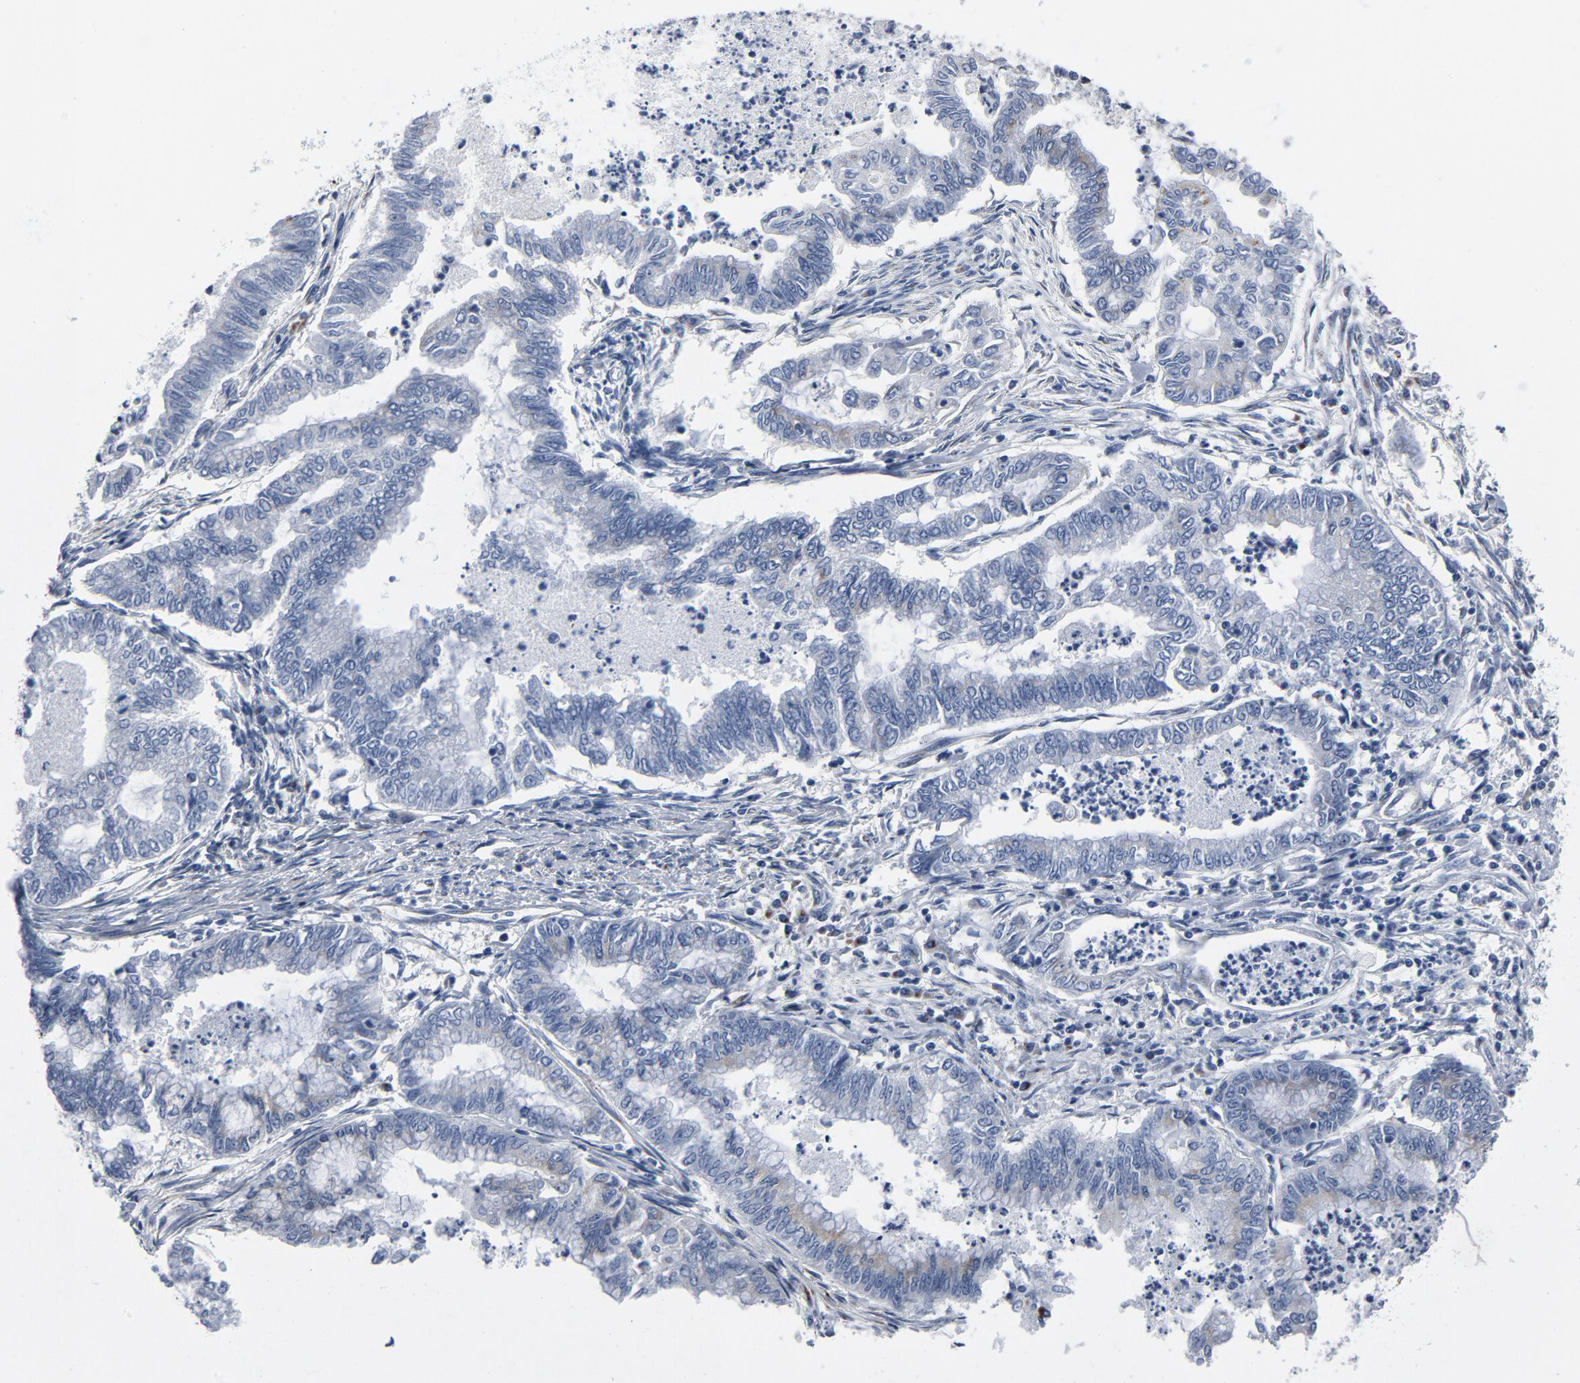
{"staining": {"intensity": "weak", "quantity": "<25%", "location": "cytoplasmic/membranous"}, "tissue": "endometrial cancer", "cell_type": "Tumor cells", "image_type": "cancer", "snomed": [{"axis": "morphology", "description": "Adenocarcinoma, NOS"}, {"axis": "topography", "description": "Endometrium"}], "caption": "IHC micrograph of neoplastic tissue: adenocarcinoma (endometrial) stained with DAB displays no significant protein positivity in tumor cells.", "gene": "YIPF6", "patient": {"sex": "female", "age": 79}}